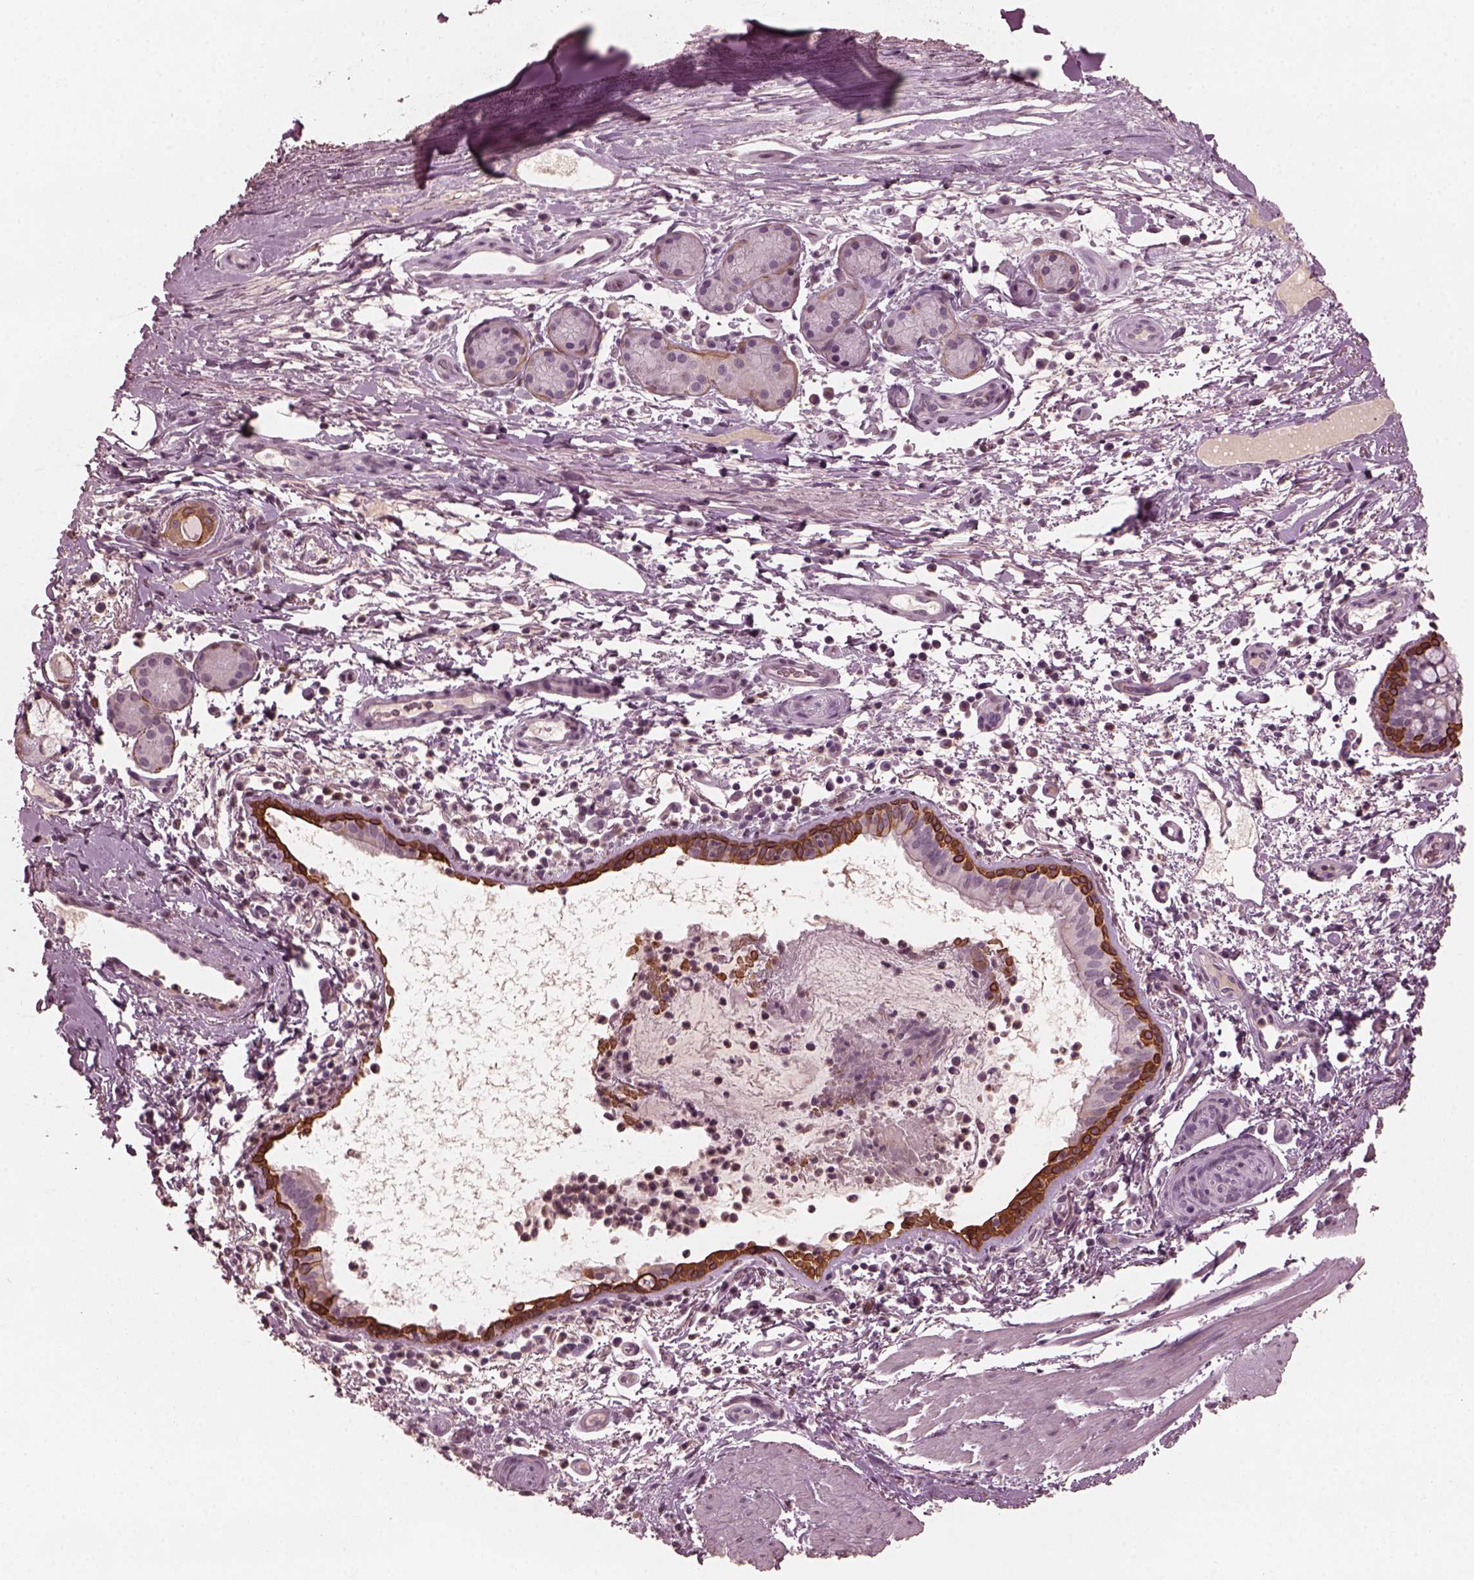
{"staining": {"intensity": "strong", "quantity": "25%-75%", "location": "cytoplasmic/membranous"}, "tissue": "bronchus", "cell_type": "Respiratory epithelial cells", "image_type": "normal", "snomed": [{"axis": "morphology", "description": "Normal tissue, NOS"}, {"axis": "topography", "description": "Bronchus"}], "caption": "This is a photomicrograph of IHC staining of unremarkable bronchus, which shows strong staining in the cytoplasmic/membranous of respiratory epithelial cells.", "gene": "KRT79", "patient": {"sex": "female", "age": 64}}